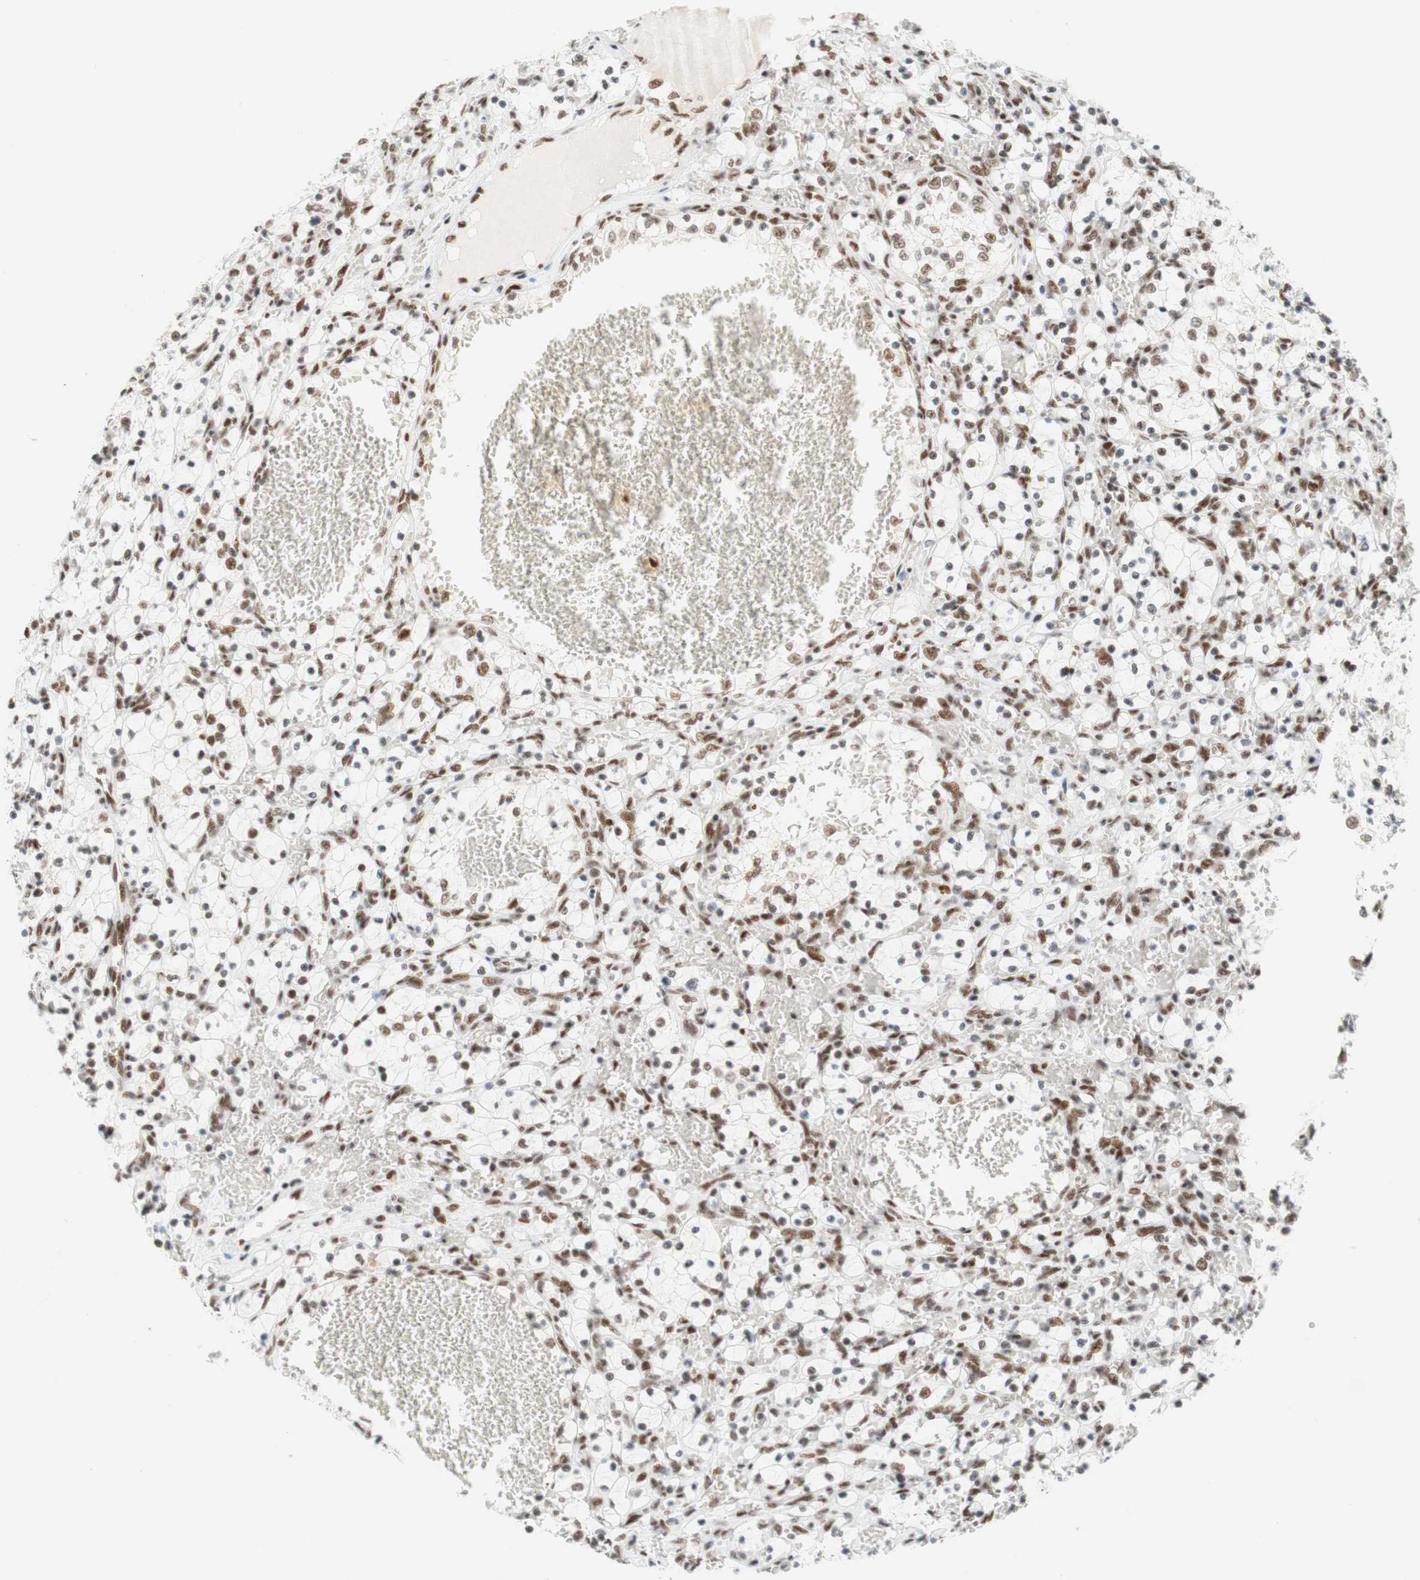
{"staining": {"intensity": "moderate", "quantity": "25%-75%", "location": "nuclear"}, "tissue": "renal cancer", "cell_type": "Tumor cells", "image_type": "cancer", "snomed": [{"axis": "morphology", "description": "Adenocarcinoma, NOS"}, {"axis": "topography", "description": "Kidney"}], "caption": "Renal cancer (adenocarcinoma) tissue reveals moderate nuclear positivity in approximately 25%-75% of tumor cells The staining was performed using DAB (3,3'-diaminobenzidine) to visualize the protein expression in brown, while the nuclei were stained in blue with hematoxylin (Magnification: 20x).", "gene": "RNF20", "patient": {"sex": "female", "age": 69}}